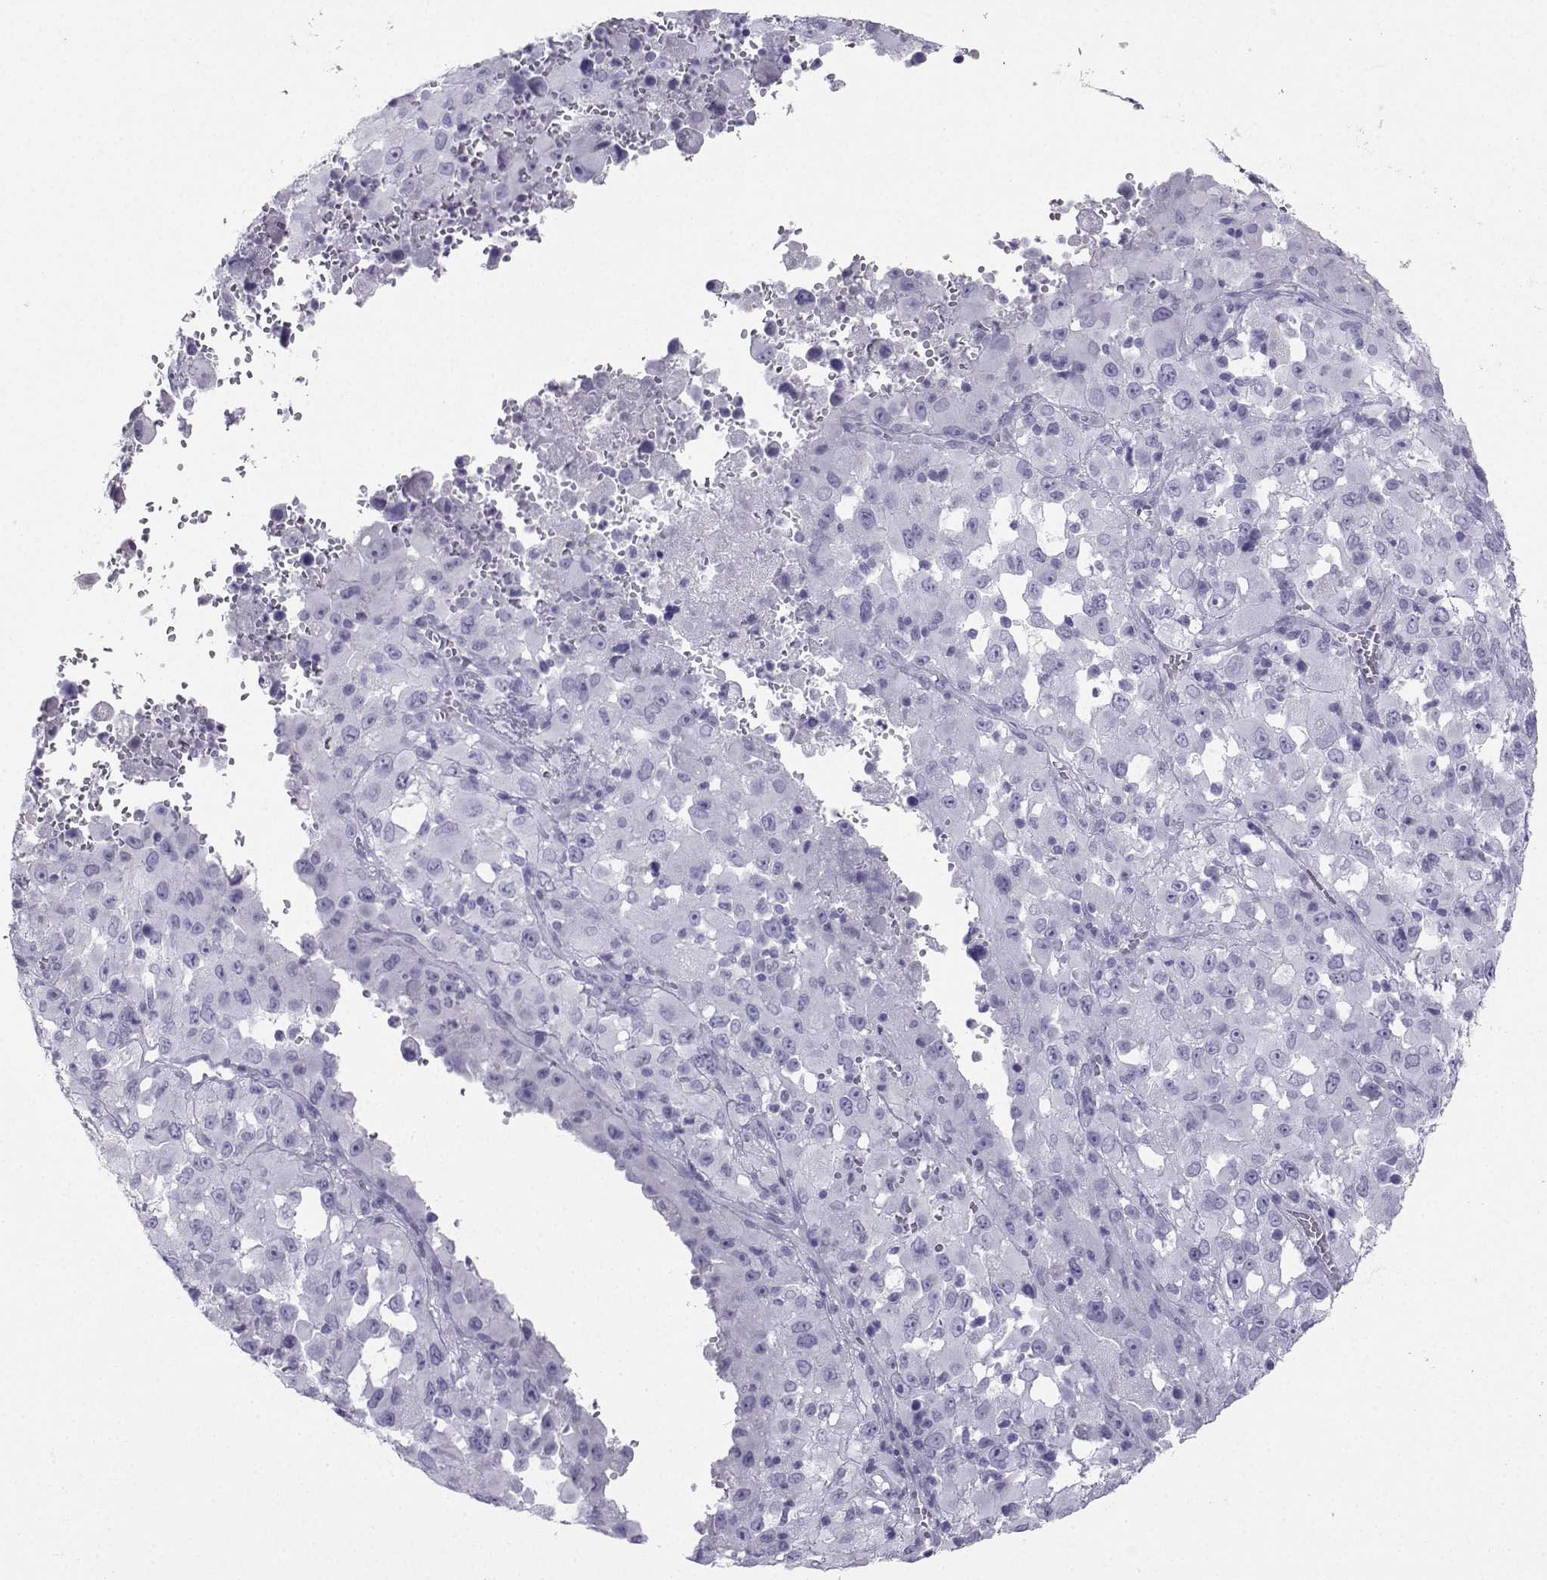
{"staining": {"intensity": "negative", "quantity": "none", "location": "none"}, "tissue": "melanoma", "cell_type": "Tumor cells", "image_type": "cancer", "snomed": [{"axis": "morphology", "description": "Malignant melanoma, Metastatic site"}, {"axis": "topography", "description": "Soft tissue"}], "caption": "Immunohistochemistry of malignant melanoma (metastatic site) shows no staining in tumor cells. (DAB (3,3'-diaminobenzidine) immunohistochemistry, high magnification).", "gene": "NEFL", "patient": {"sex": "male", "age": 50}}